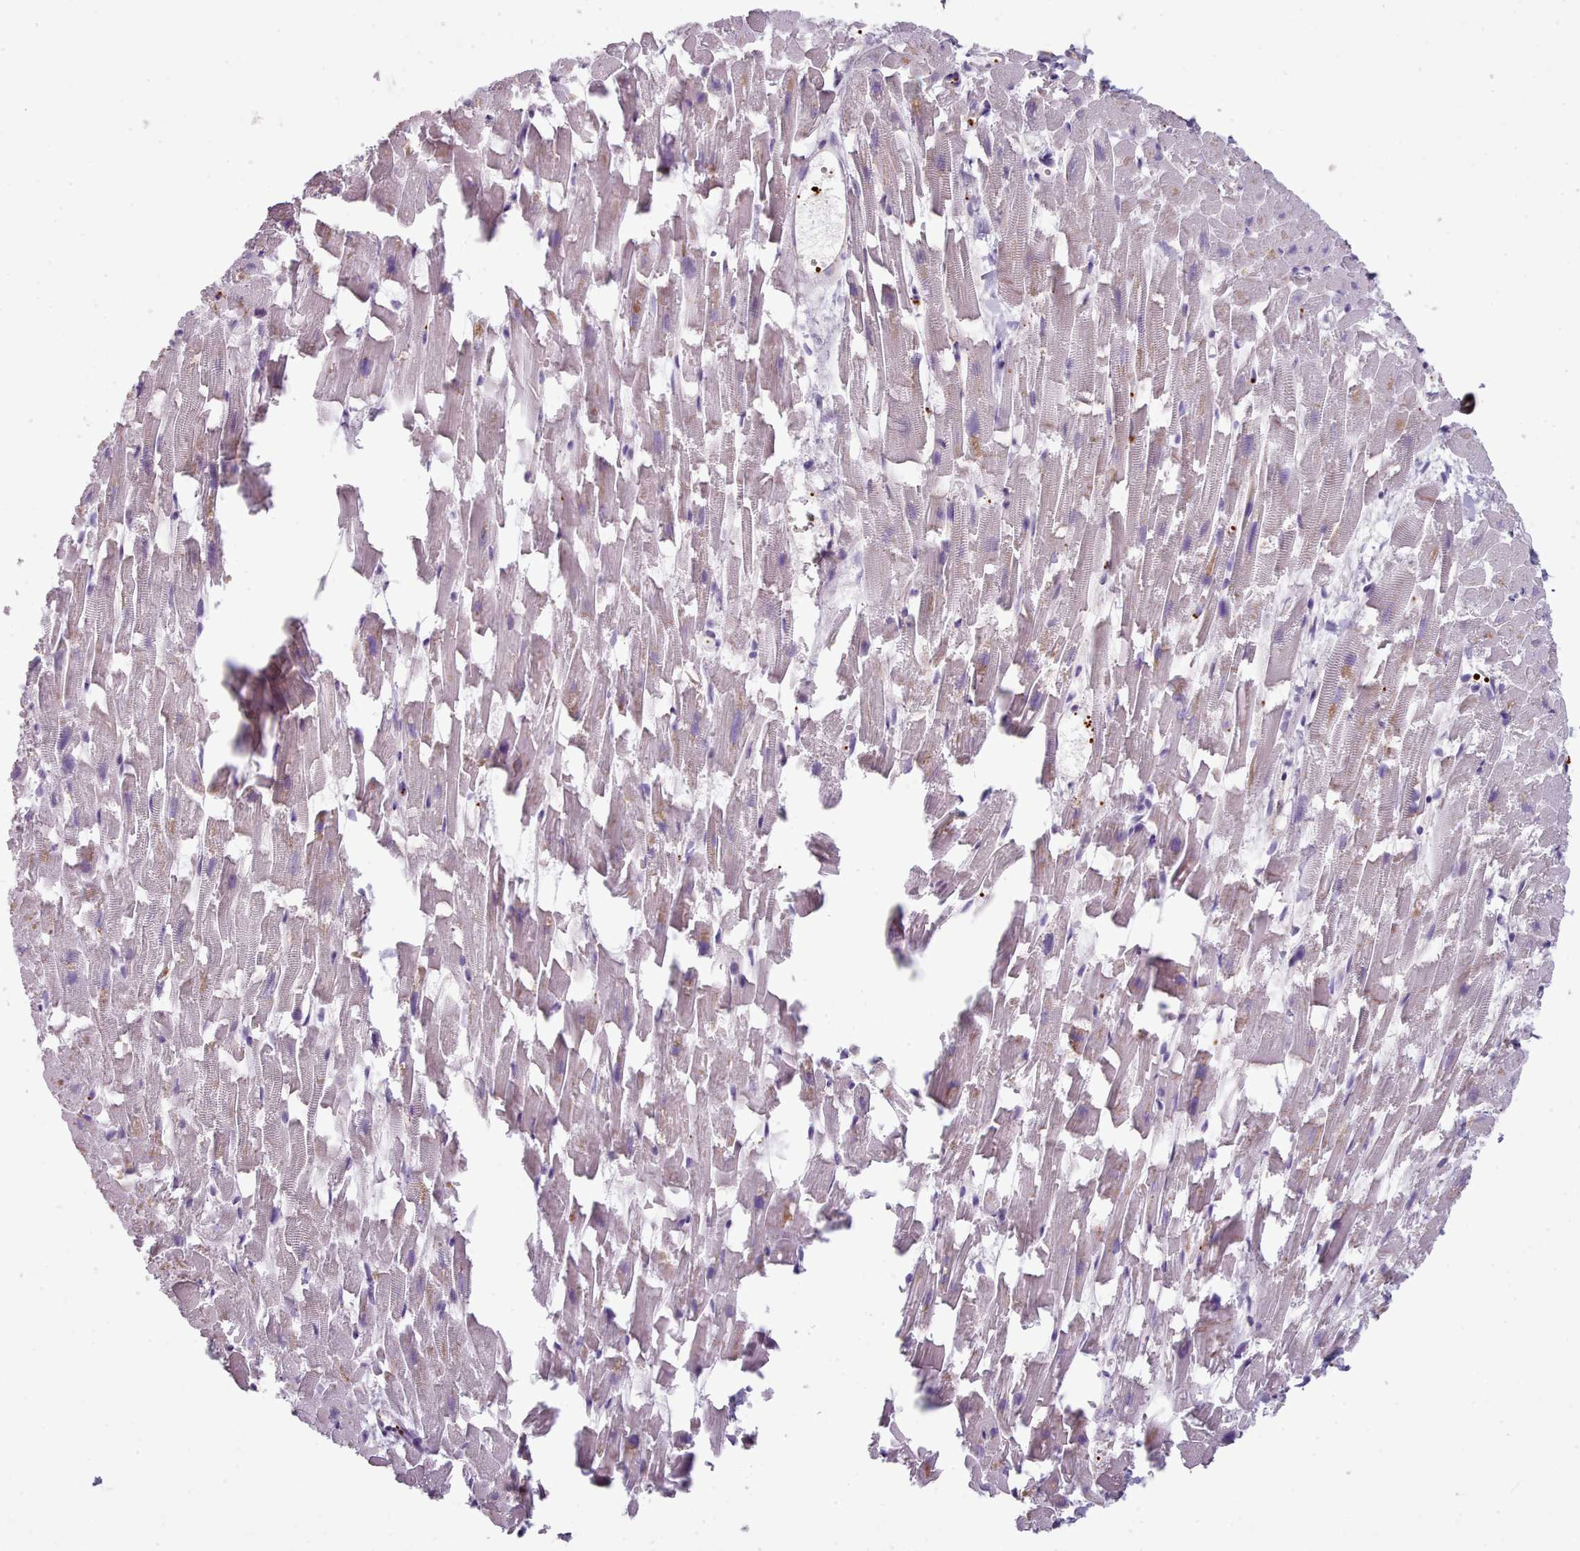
{"staining": {"intensity": "moderate", "quantity": "<25%", "location": "cytoplasmic/membranous"}, "tissue": "heart muscle", "cell_type": "Cardiomyocytes", "image_type": "normal", "snomed": [{"axis": "morphology", "description": "Normal tissue, NOS"}, {"axis": "topography", "description": "Heart"}], "caption": "Unremarkable heart muscle reveals moderate cytoplasmic/membranous staining in about <25% of cardiomyocytes, visualized by immunohistochemistry.", "gene": "CD300LF", "patient": {"sex": "female", "age": 64}}